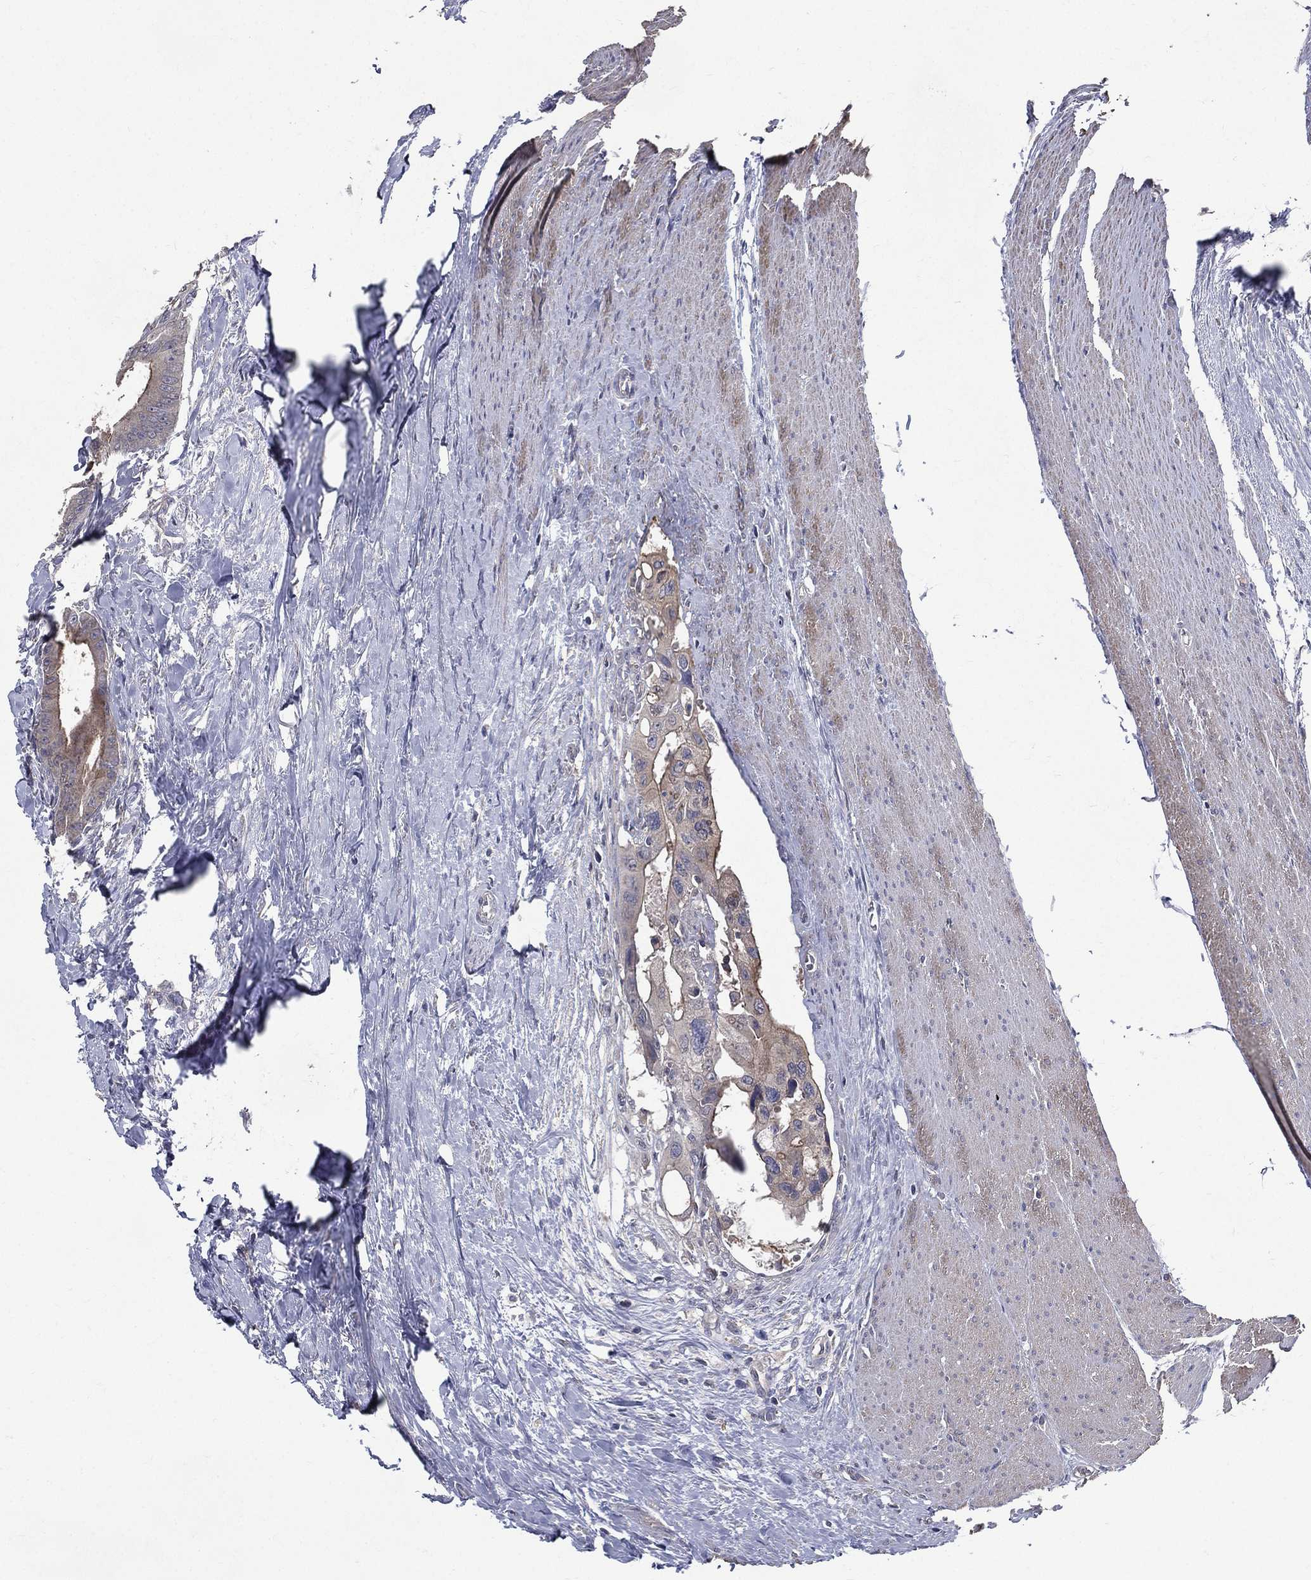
{"staining": {"intensity": "moderate", "quantity": "<25%", "location": "cytoplasmic/membranous"}, "tissue": "colorectal cancer", "cell_type": "Tumor cells", "image_type": "cancer", "snomed": [{"axis": "morphology", "description": "Adenocarcinoma, NOS"}, {"axis": "topography", "description": "Rectum"}], "caption": "About <25% of tumor cells in human colorectal cancer (adenocarcinoma) demonstrate moderate cytoplasmic/membranous protein staining as visualized by brown immunohistochemical staining.", "gene": "SERPINB2", "patient": {"sex": "male", "age": 64}}